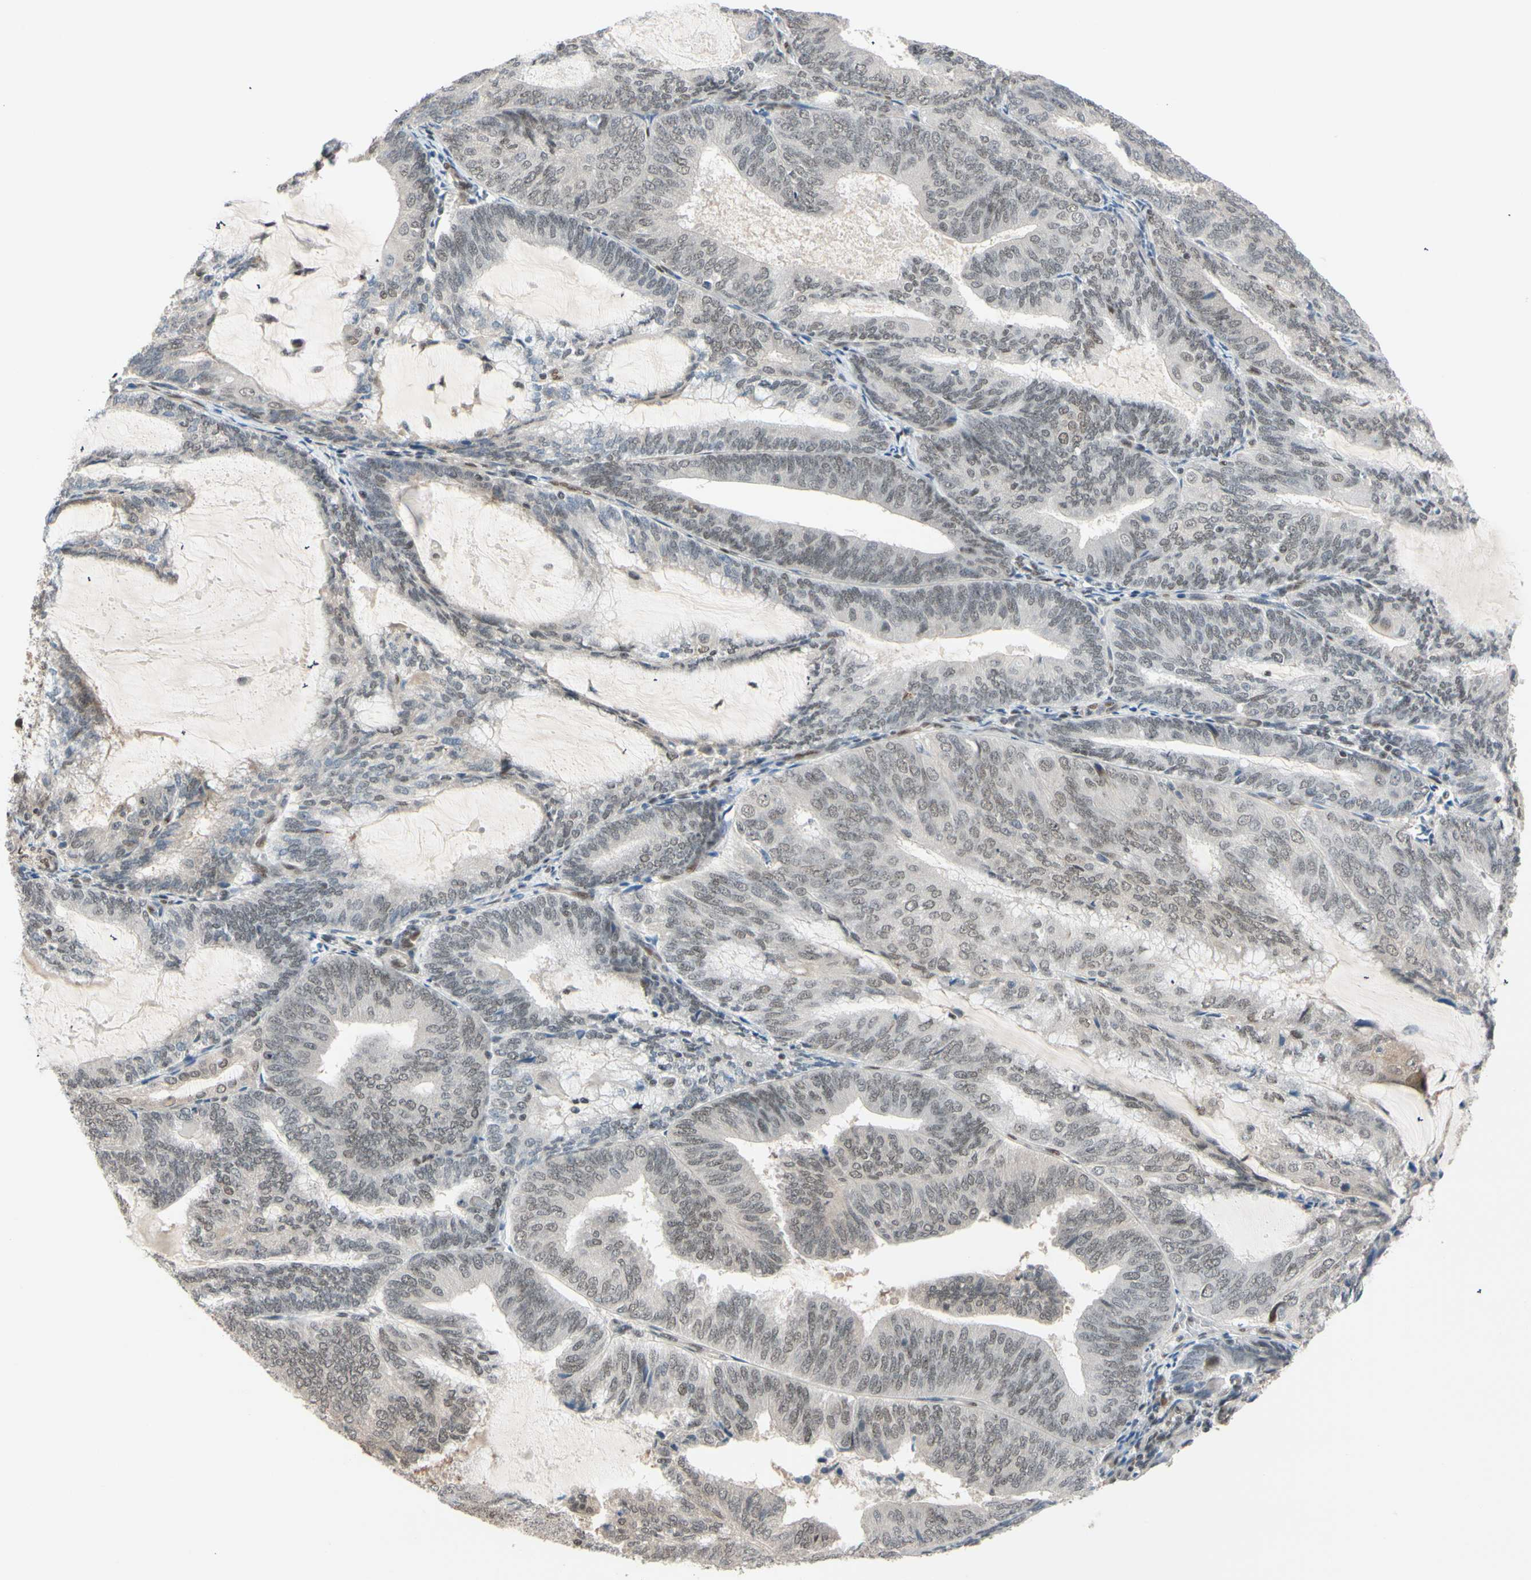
{"staining": {"intensity": "weak", "quantity": "25%-75%", "location": "nuclear"}, "tissue": "endometrial cancer", "cell_type": "Tumor cells", "image_type": "cancer", "snomed": [{"axis": "morphology", "description": "Adenocarcinoma, NOS"}, {"axis": "topography", "description": "Endometrium"}], "caption": "This micrograph displays IHC staining of endometrial adenocarcinoma, with low weak nuclear positivity in approximately 25%-75% of tumor cells.", "gene": "TAF4", "patient": {"sex": "female", "age": 81}}